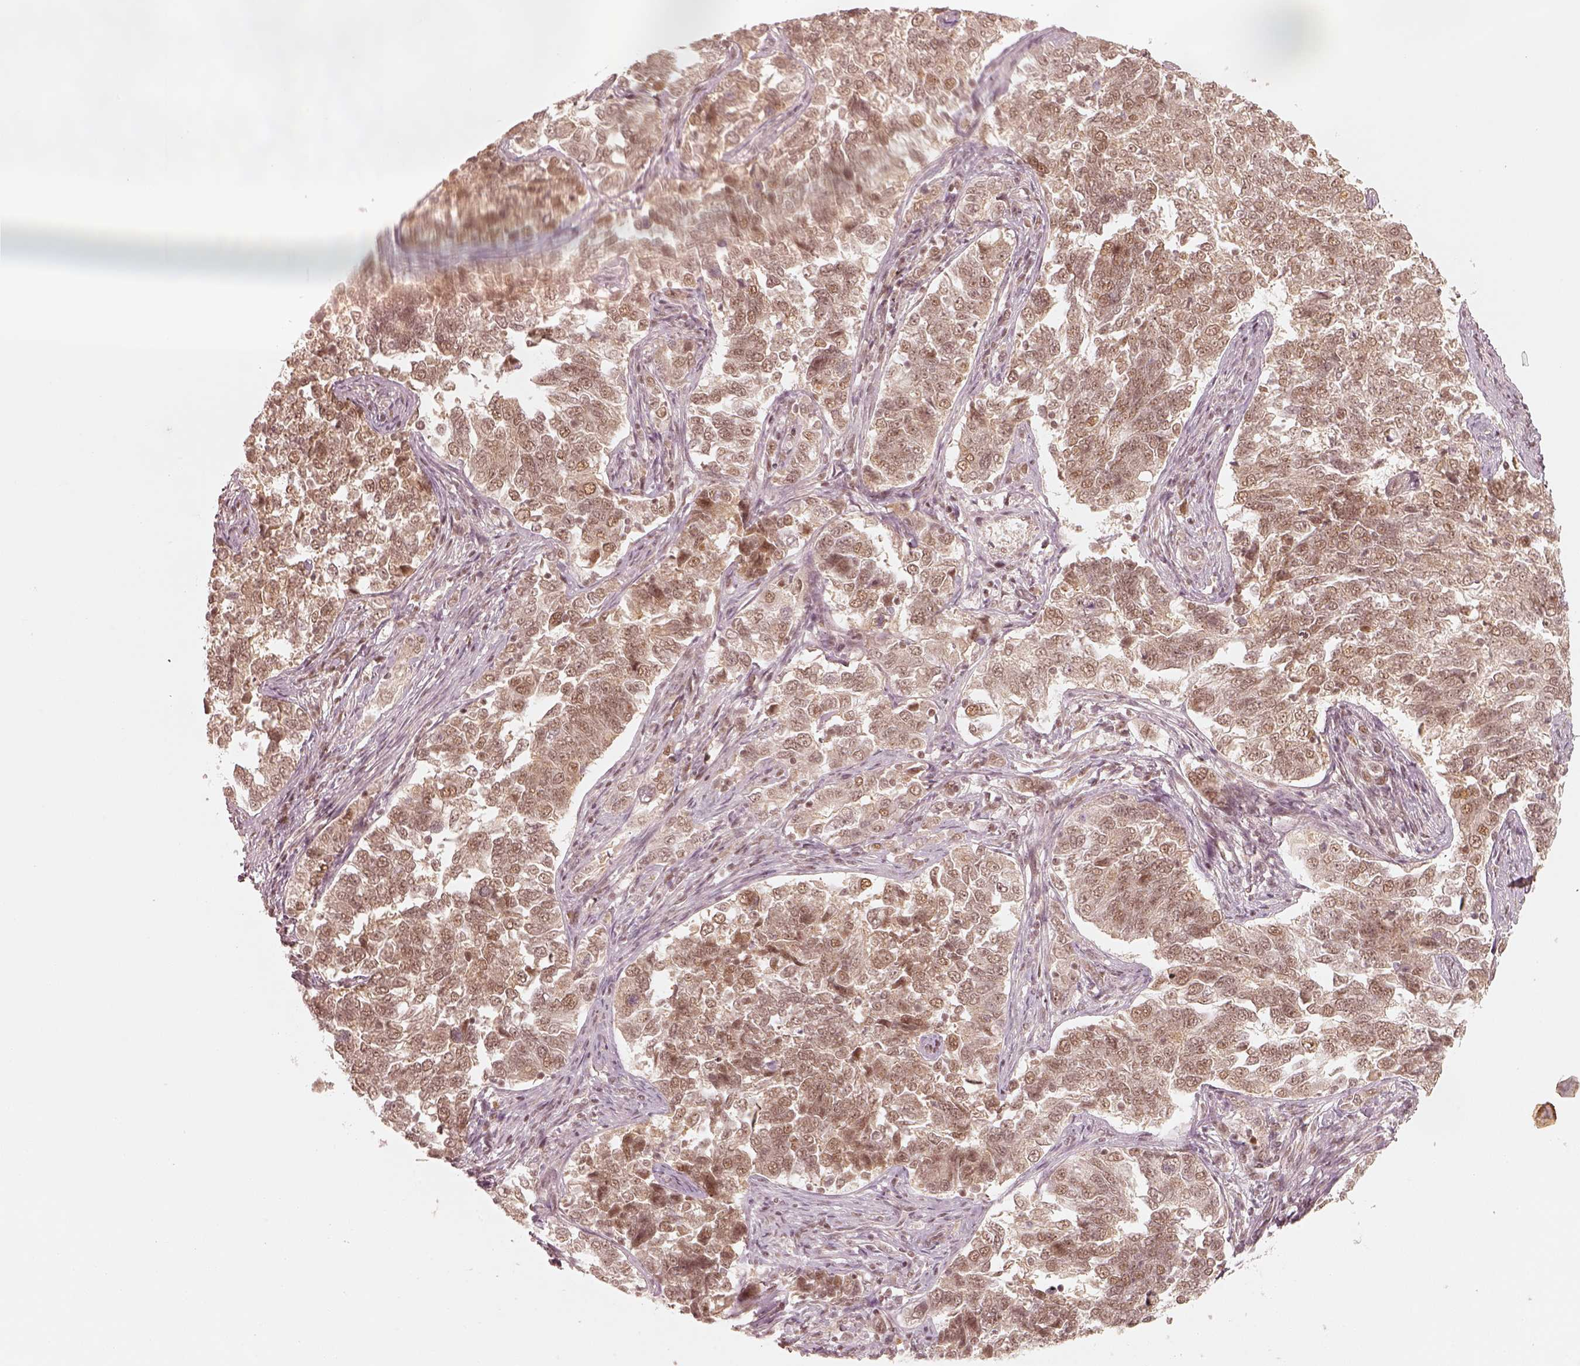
{"staining": {"intensity": "moderate", "quantity": "<25%", "location": "nuclear"}, "tissue": "endometrial cancer", "cell_type": "Tumor cells", "image_type": "cancer", "snomed": [{"axis": "morphology", "description": "Adenocarcinoma, NOS"}, {"axis": "topography", "description": "Endometrium"}], "caption": "IHC photomicrograph of neoplastic tissue: endometrial adenocarcinoma stained using immunohistochemistry (IHC) displays low levels of moderate protein expression localized specifically in the nuclear of tumor cells, appearing as a nuclear brown color.", "gene": "GMEB2", "patient": {"sex": "female", "age": 43}}